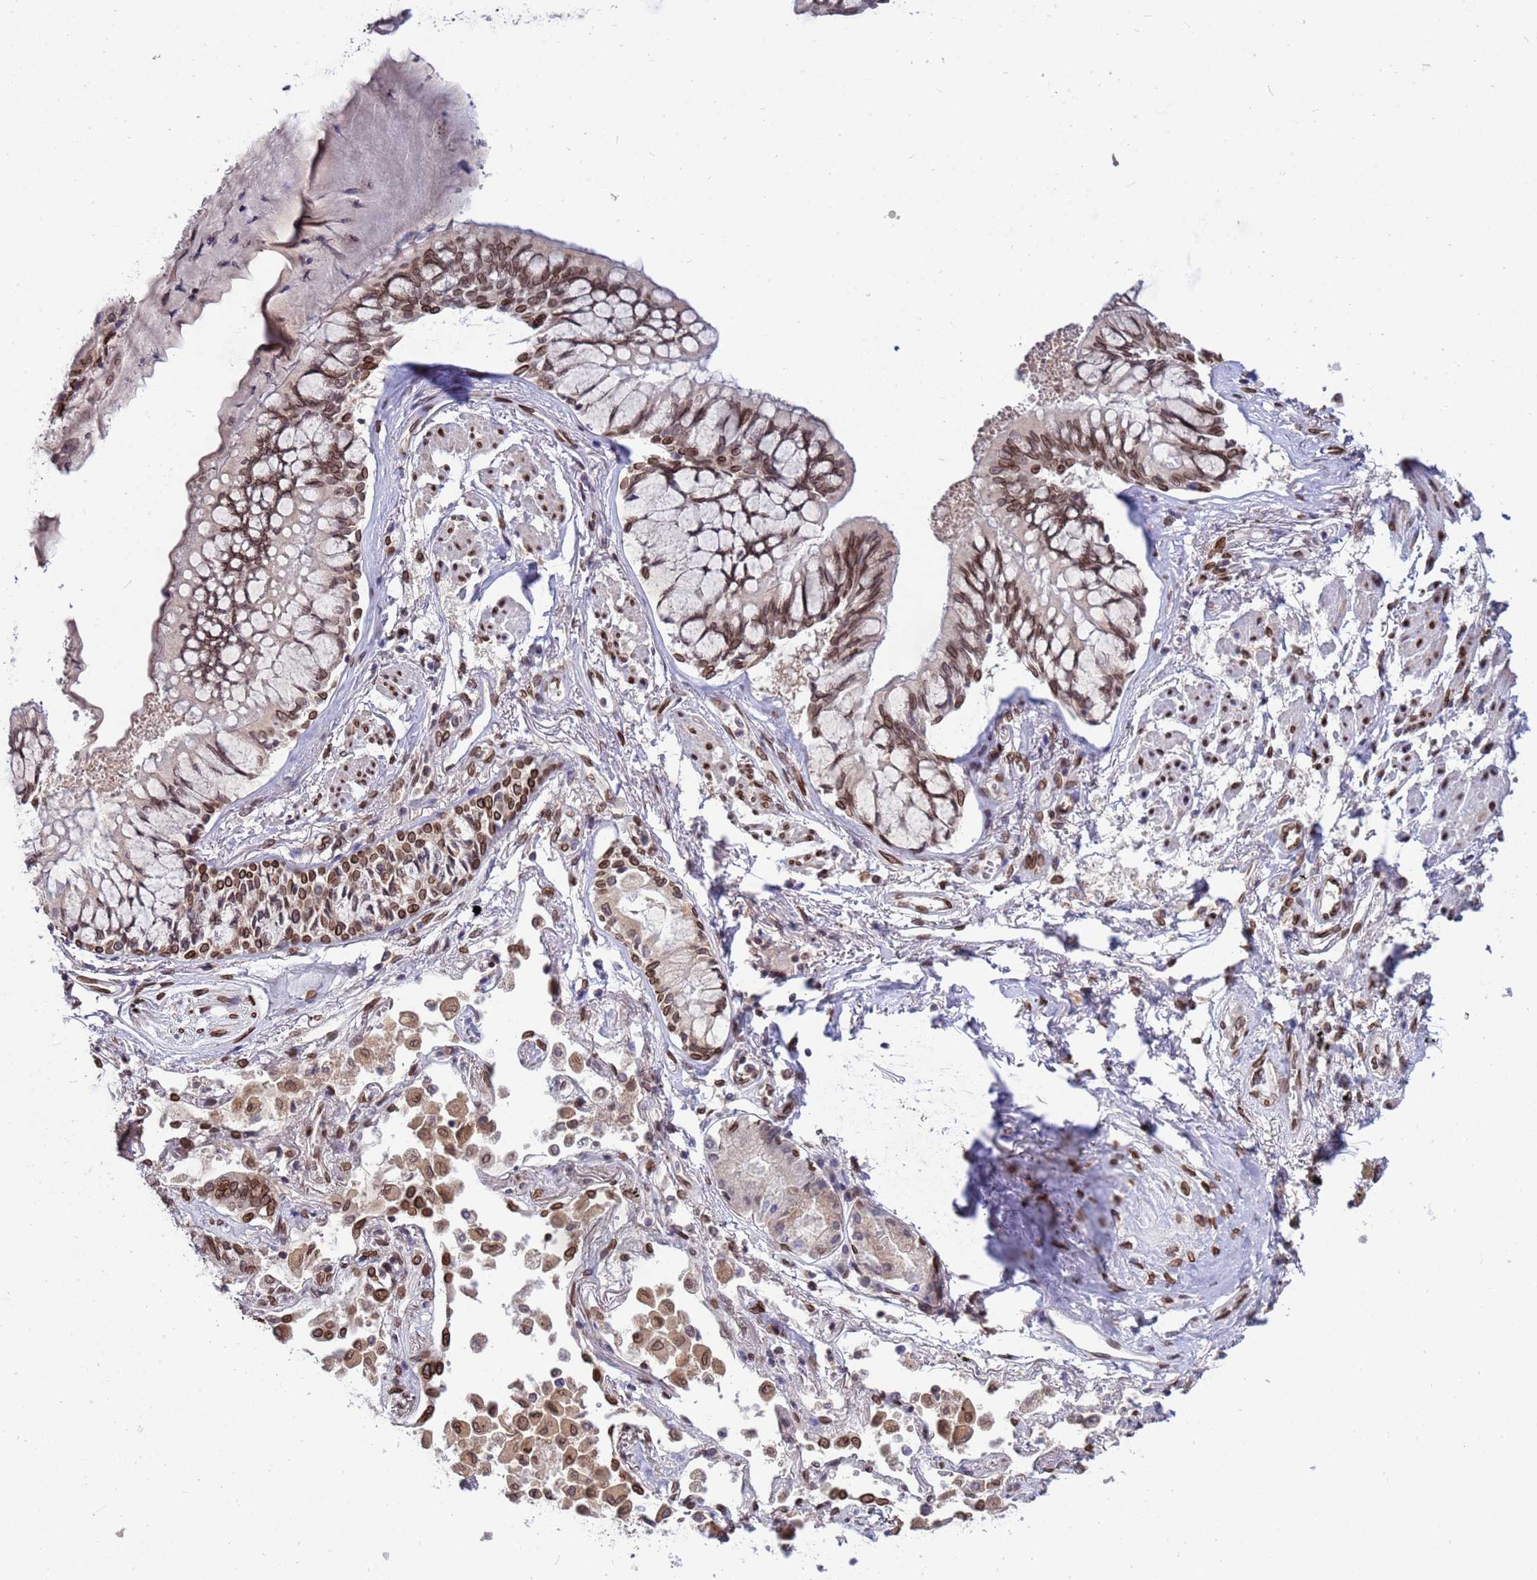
{"staining": {"intensity": "moderate", "quantity": ">75%", "location": "cytoplasmic/membranous,nuclear"}, "tissue": "lung cancer", "cell_type": "Tumor cells", "image_type": "cancer", "snomed": [{"axis": "morphology", "description": "Adenocarcinoma, NOS"}, {"axis": "topography", "description": "Lung"}], "caption": "Lung cancer was stained to show a protein in brown. There is medium levels of moderate cytoplasmic/membranous and nuclear positivity in approximately >75% of tumor cells.", "gene": "GPR135", "patient": {"sex": "male", "age": 67}}